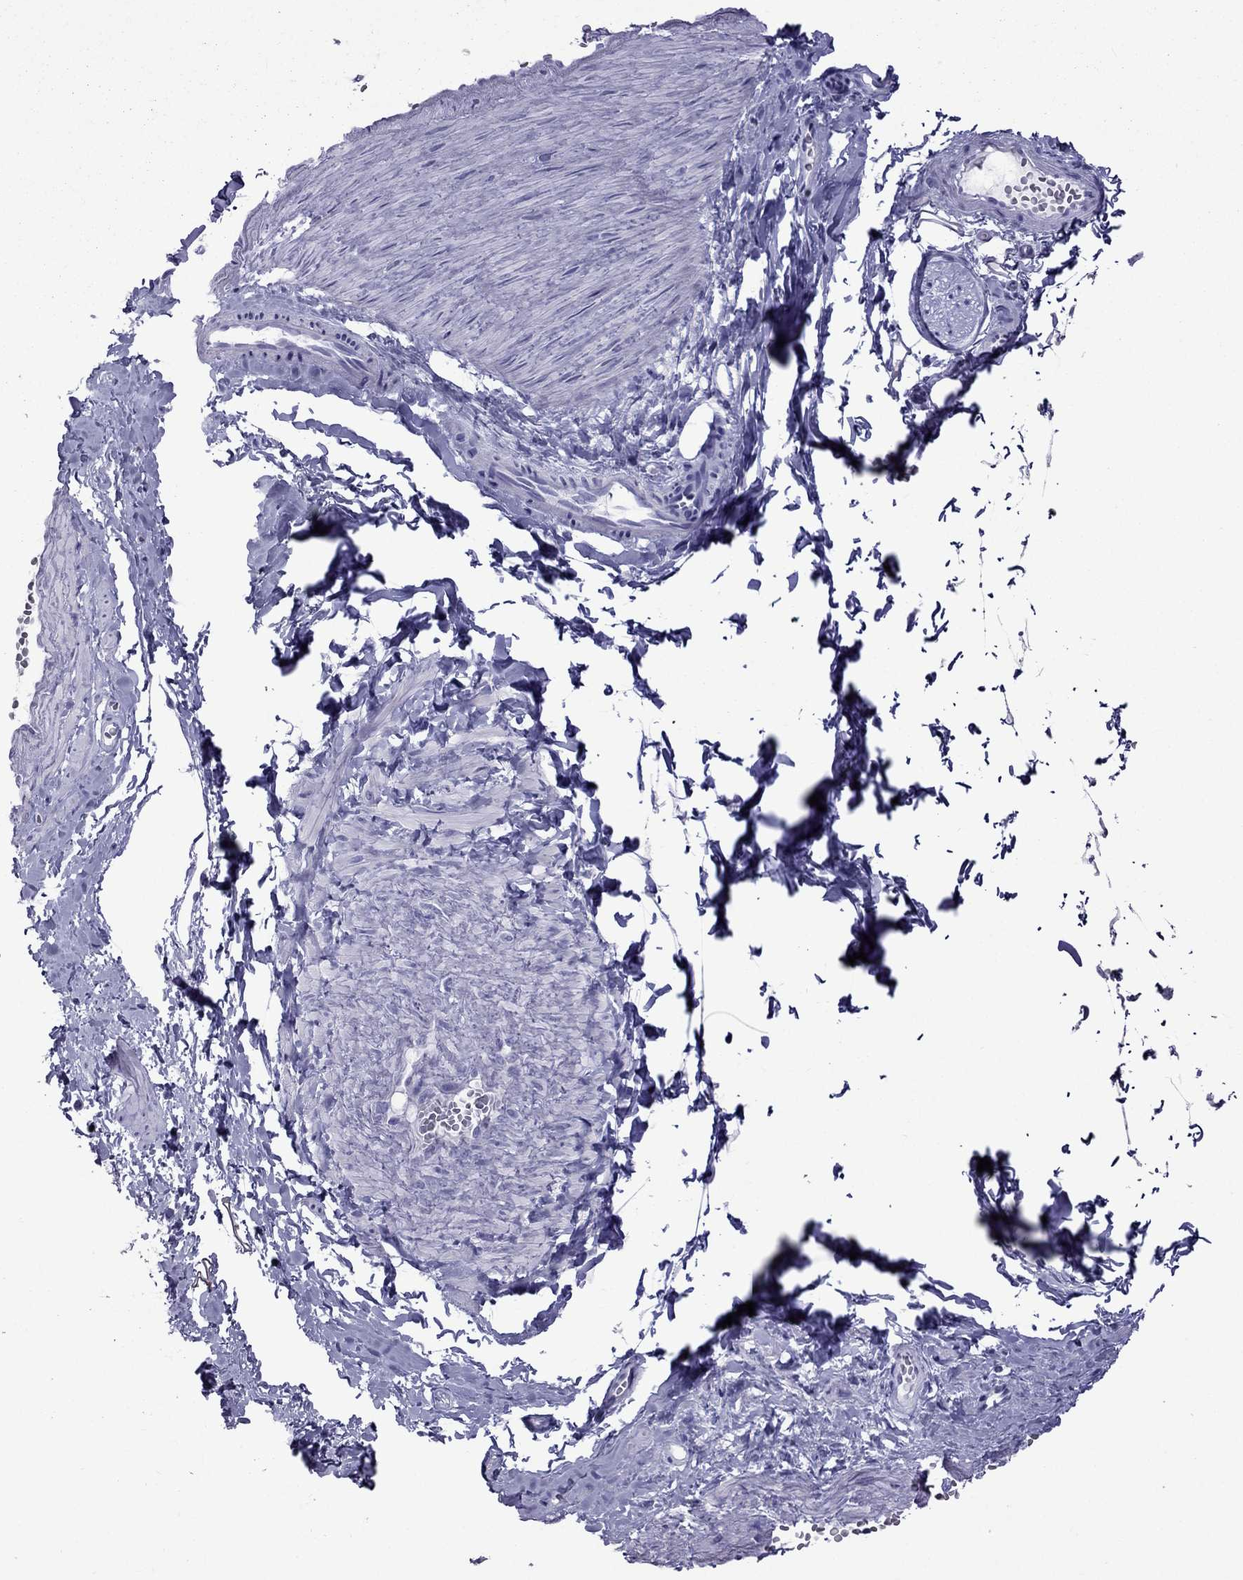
{"staining": {"intensity": "negative", "quantity": "none", "location": "none"}, "tissue": "adipose tissue", "cell_type": "Adipocytes", "image_type": "normal", "snomed": [{"axis": "morphology", "description": "Normal tissue, NOS"}, {"axis": "topography", "description": "Smooth muscle"}, {"axis": "topography", "description": "Peripheral nerve tissue"}], "caption": "IHC photomicrograph of normal human adipose tissue stained for a protein (brown), which demonstrates no expression in adipocytes. The staining was performed using DAB to visualize the protein expression in brown, while the nuclei were stained in blue with hematoxylin (Magnification: 20x).", "gene": "TFF3", "patient": {"sex": "male", "age": 22}}